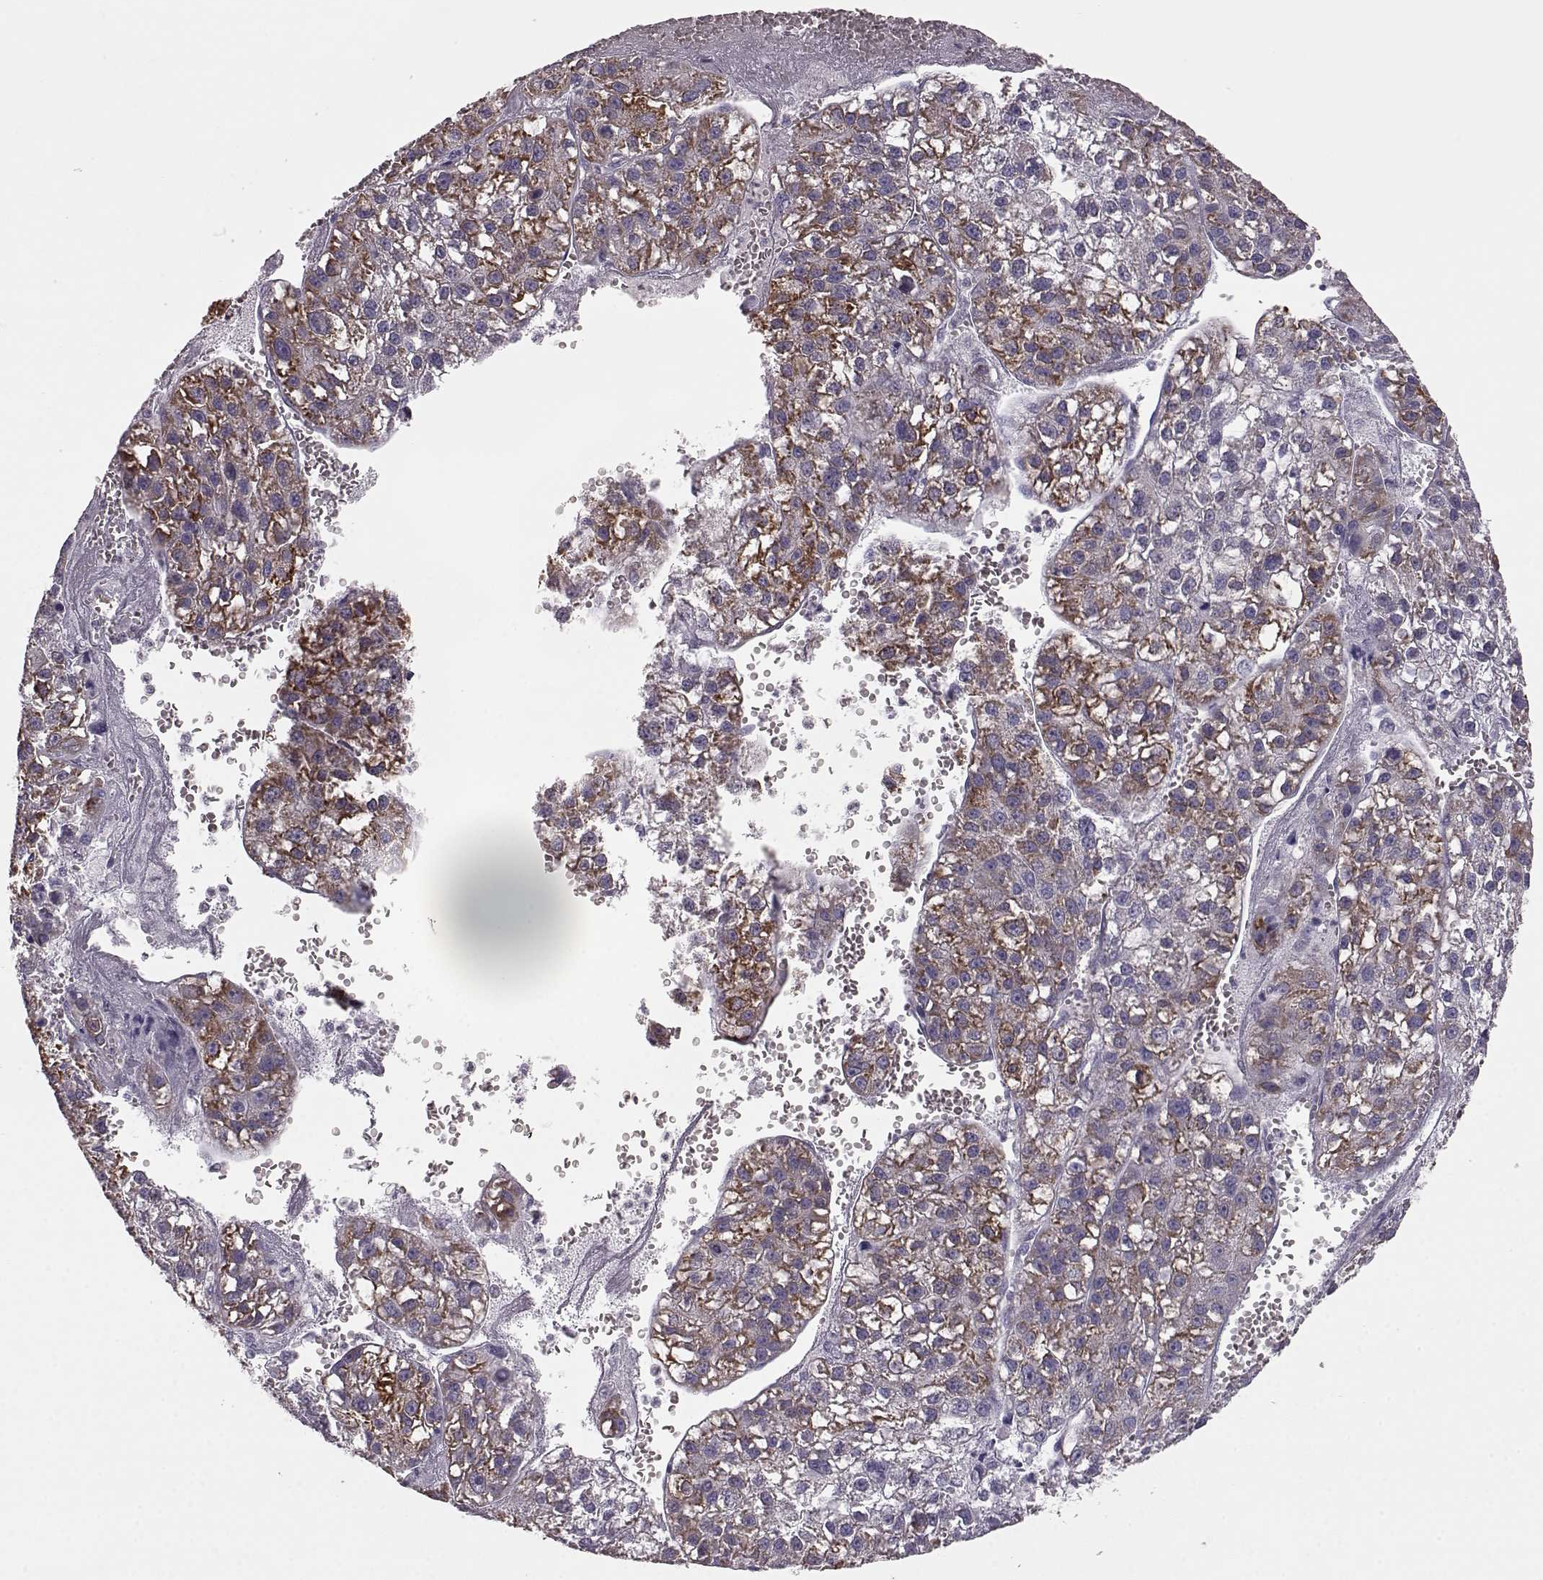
{"staining": {"intensity": "strong", "quantity": "<25%", "location": "cytoplasmic/membranous"}, "tissue": "liver cancer", "cell_type": "Tumor cells", "image_type": "cancer", "snomed": [{"axis": "morphology", "description": "Carcinoma, Hepatocellular, NOS"}, {"axis": "topography", "description": "Liver"}], "caption": "A histopathology image showing strong cytoplasmic/membranous staining in approximately <25% of tumor cells in liver cancer (hepatocellular carcinoma), as visualized by brown immunohistochemical staining.", "gene": "ELOVL5", "patient": {"sex": "female", "age": 70}}